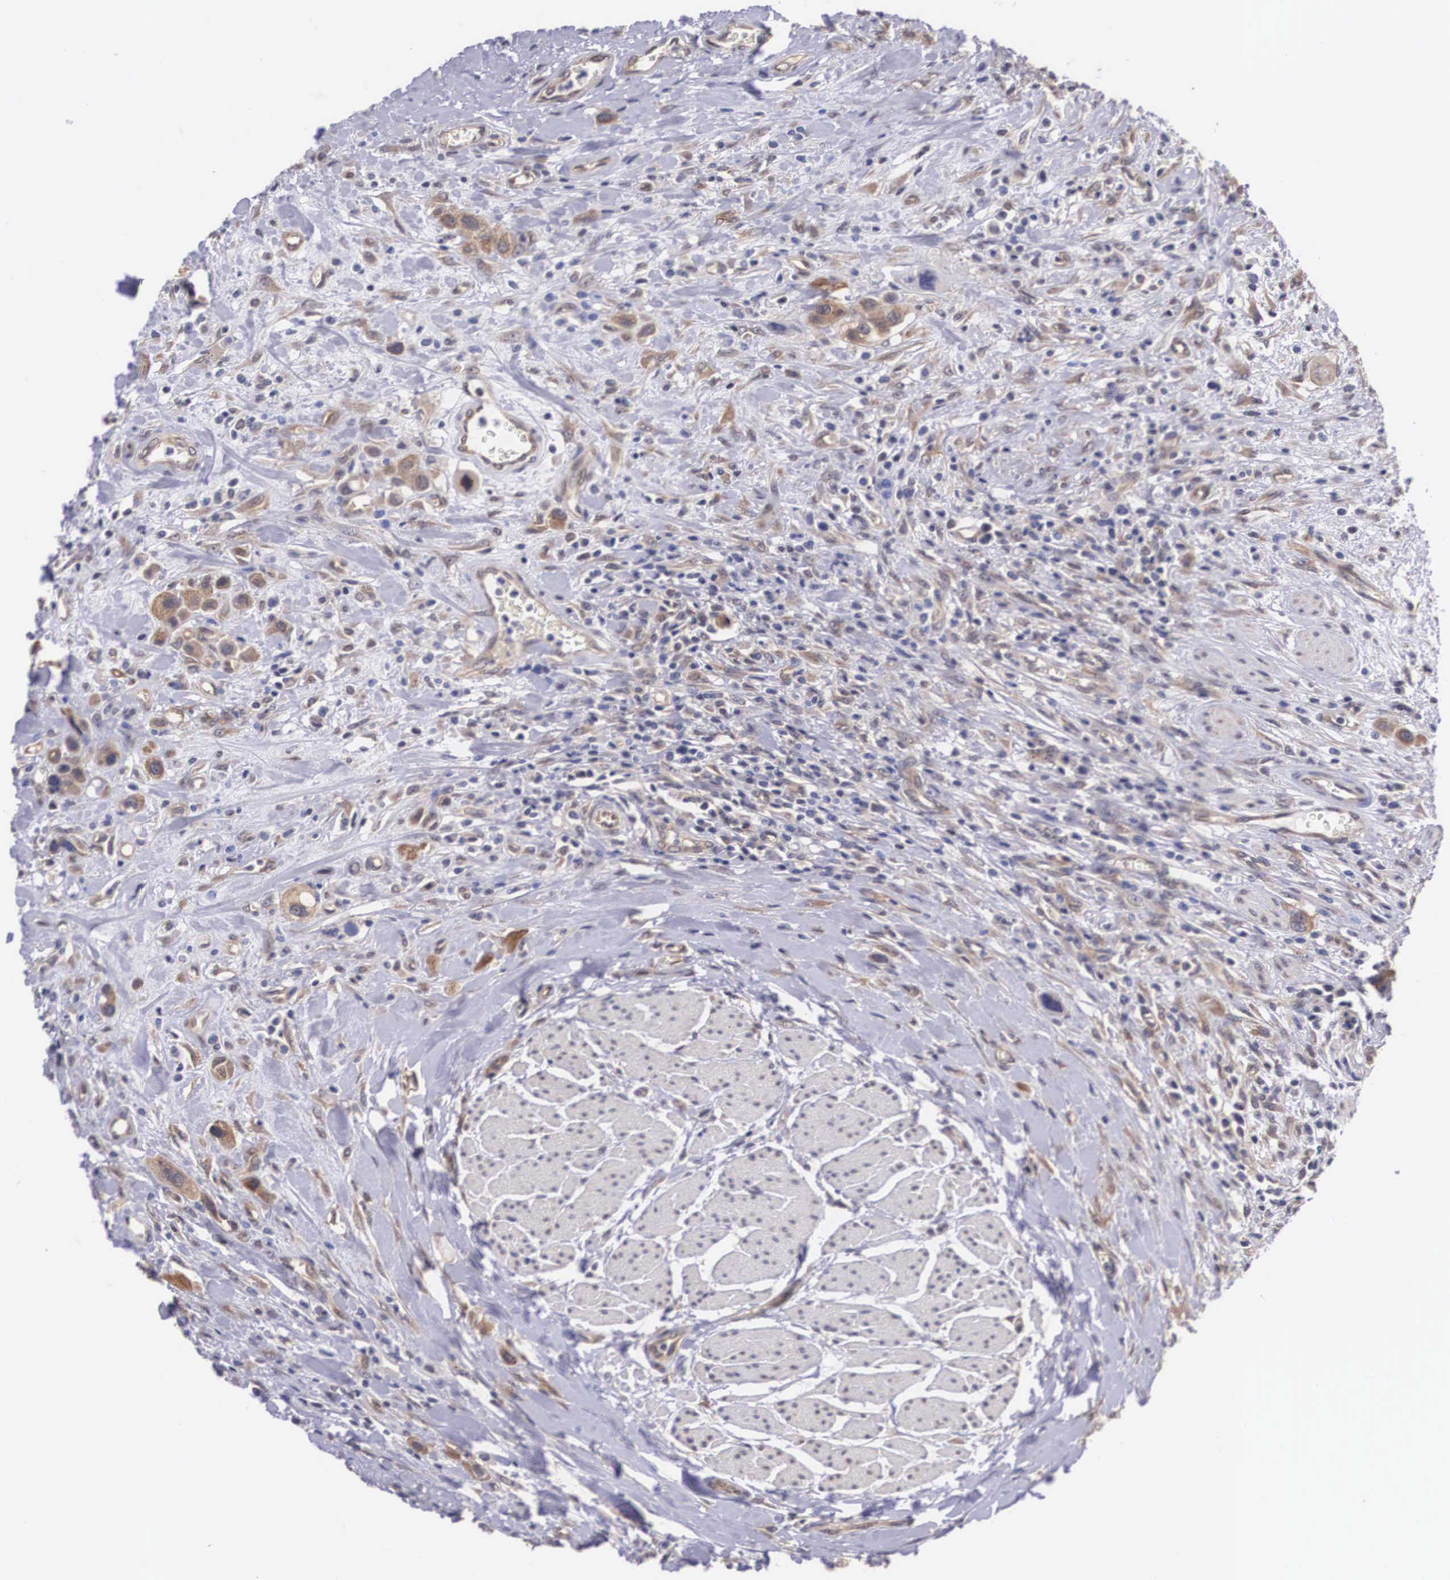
{"staining": {"intensity": "moderate", "quantity": "25%-75%", "location": "cytoplasmic/membranous"}, "tissue": "urothelial cancer", "cell_type": "Tumor cells", "image_type": "cancer", "snomed": [{"axis": "morphology", "description": "Urothelial carcinoma, High grade"}, {"axis": "topography", "description": "Urinary bladder"}], "caption": "A high-resolution photomicrograph shows immunohistochemistry staining of urothelial carcinoma (high-grade), which shows moderate cytoplasmic/membranous positivity in about 25%-75% of tumor cells.", "gene": "OTX2", "patient": {"sex": "male", "age": 50}}